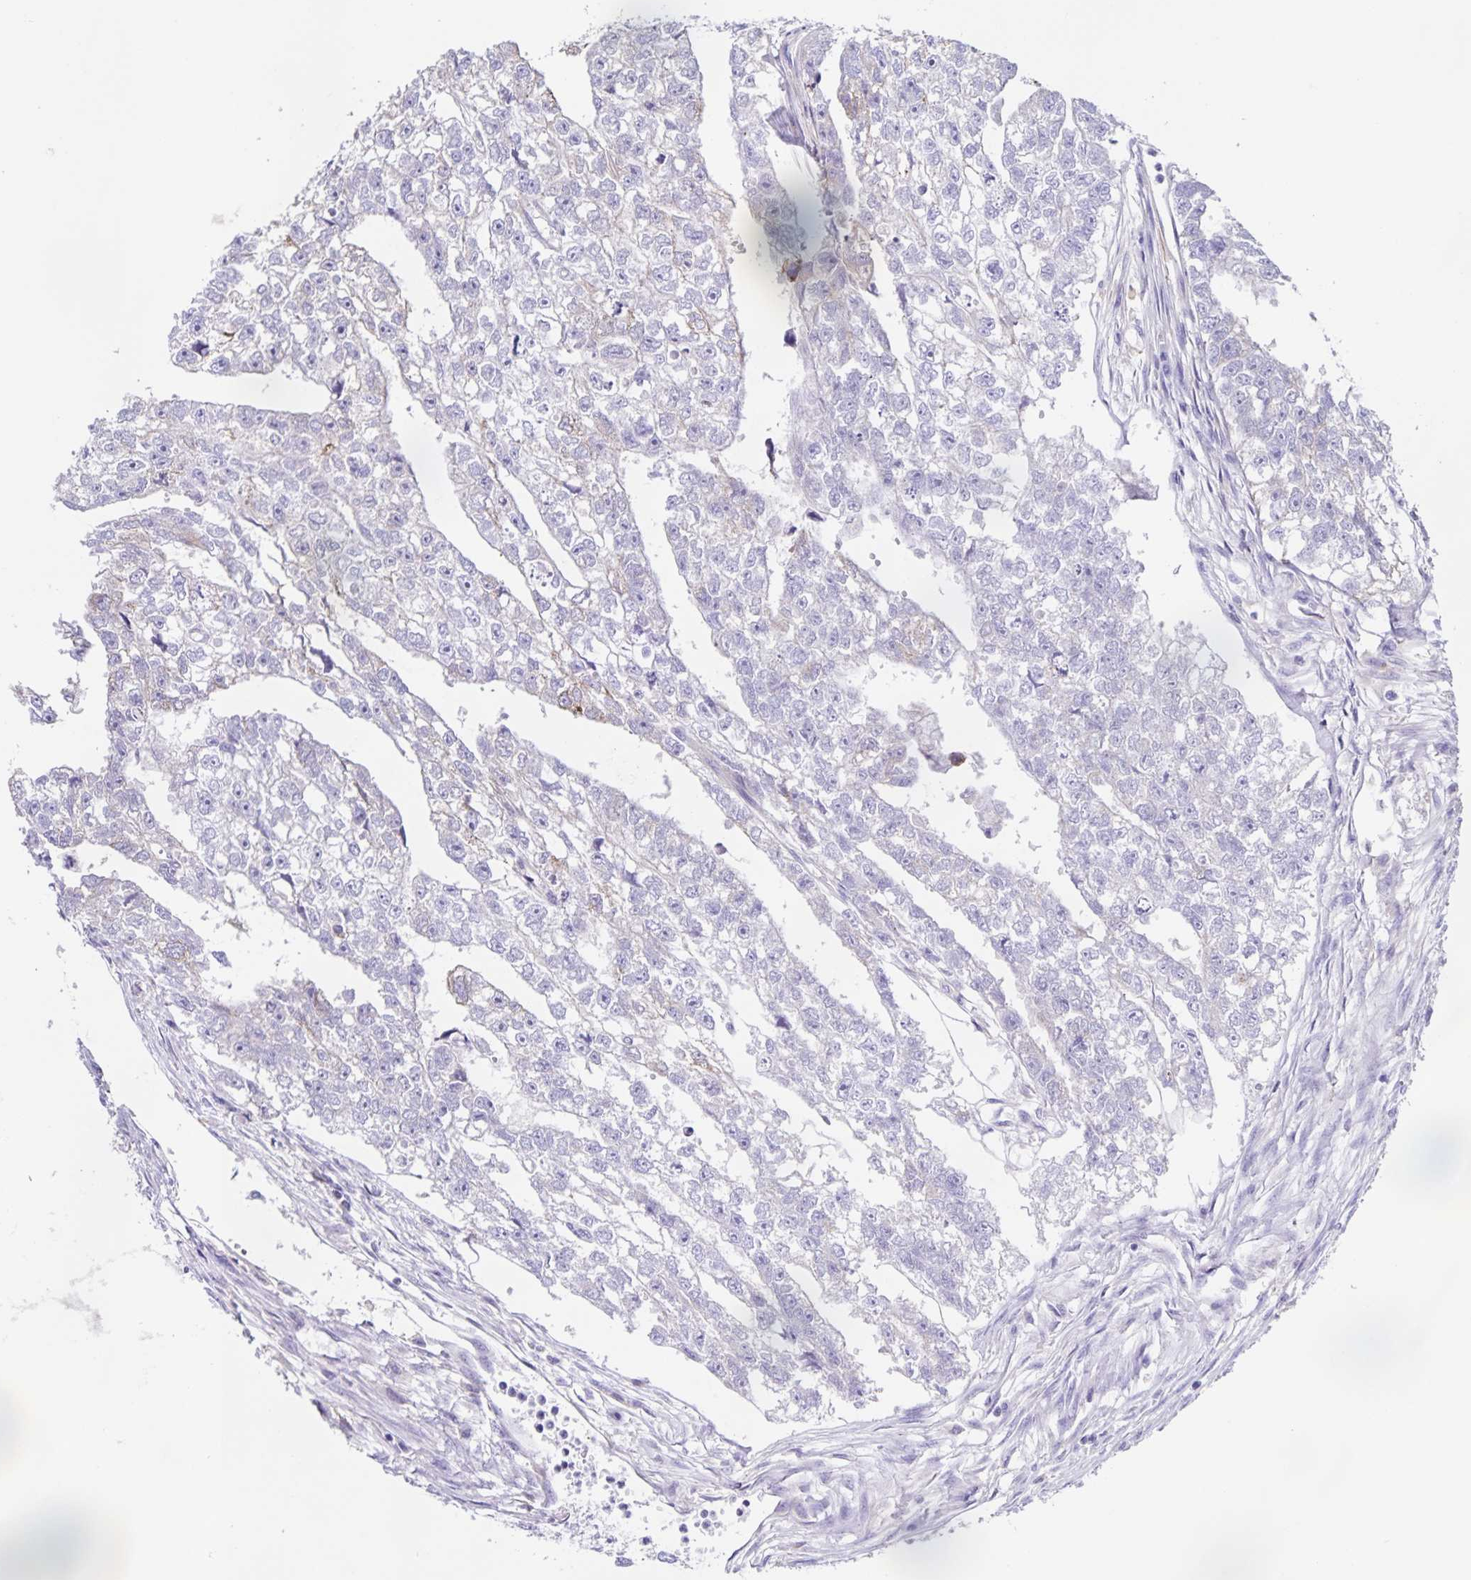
{"staining": {"intensity": "negative", "quantity": "none", "location": "none"}, "tissue": "testis cancer", "cell_type": "Tumor cells", "image_type": "cancer", "snomed": [{"axis": "morphology", "description": "Carcinoma, Embryonal, NOS"}, {"axis": "morphology", "description": "Teratoma, malignant, NOS"}, {"axis": "topography", "description": "Testis"}], "caption": "Tumor cells show no significant positivity in testis embryonal carcinoma. (DAB (3,3'-diaminobenzidine) IHC, high magnification).", "gene": "BOLL", "patient": {"sex": "male", "age": 44}}